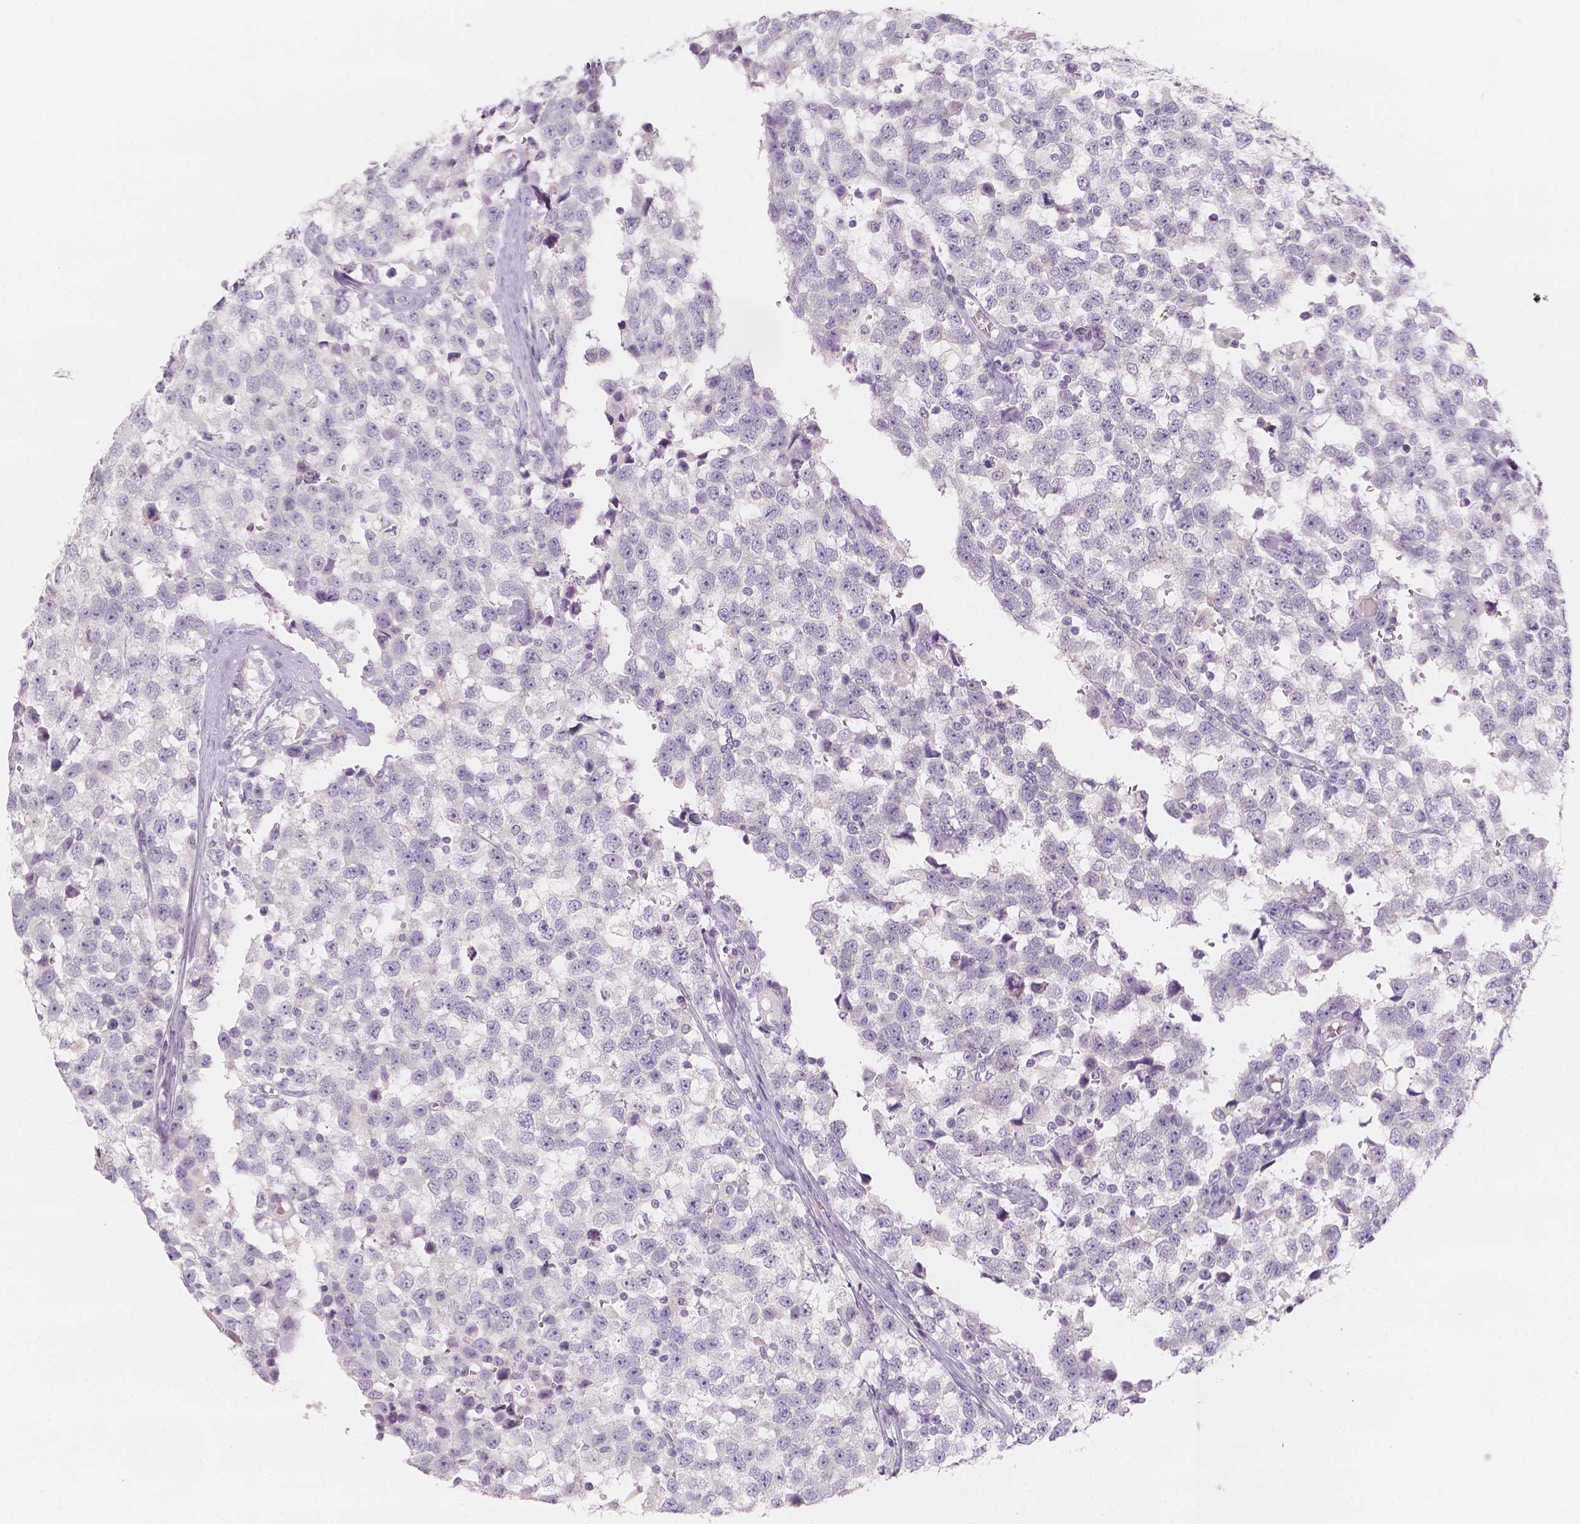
{"staining": {"intensity": "negative", "quantity": "none", "location": "none"}, "tissue": "testis cancer", "cell_type": "Tumor cells", "image_type": "cancer", "snomed": [{"axis": "morphology", "description": "Seminoma, NOS"}, {"axis": "topography", "description": "Testis"}], "caption": "IHC image of human testis cancer stained for a protein (brown), which demonstrates no staining in tumor cells.", "gene": "RBFOX1", "patient": {"sex": "male", "age": 34}}